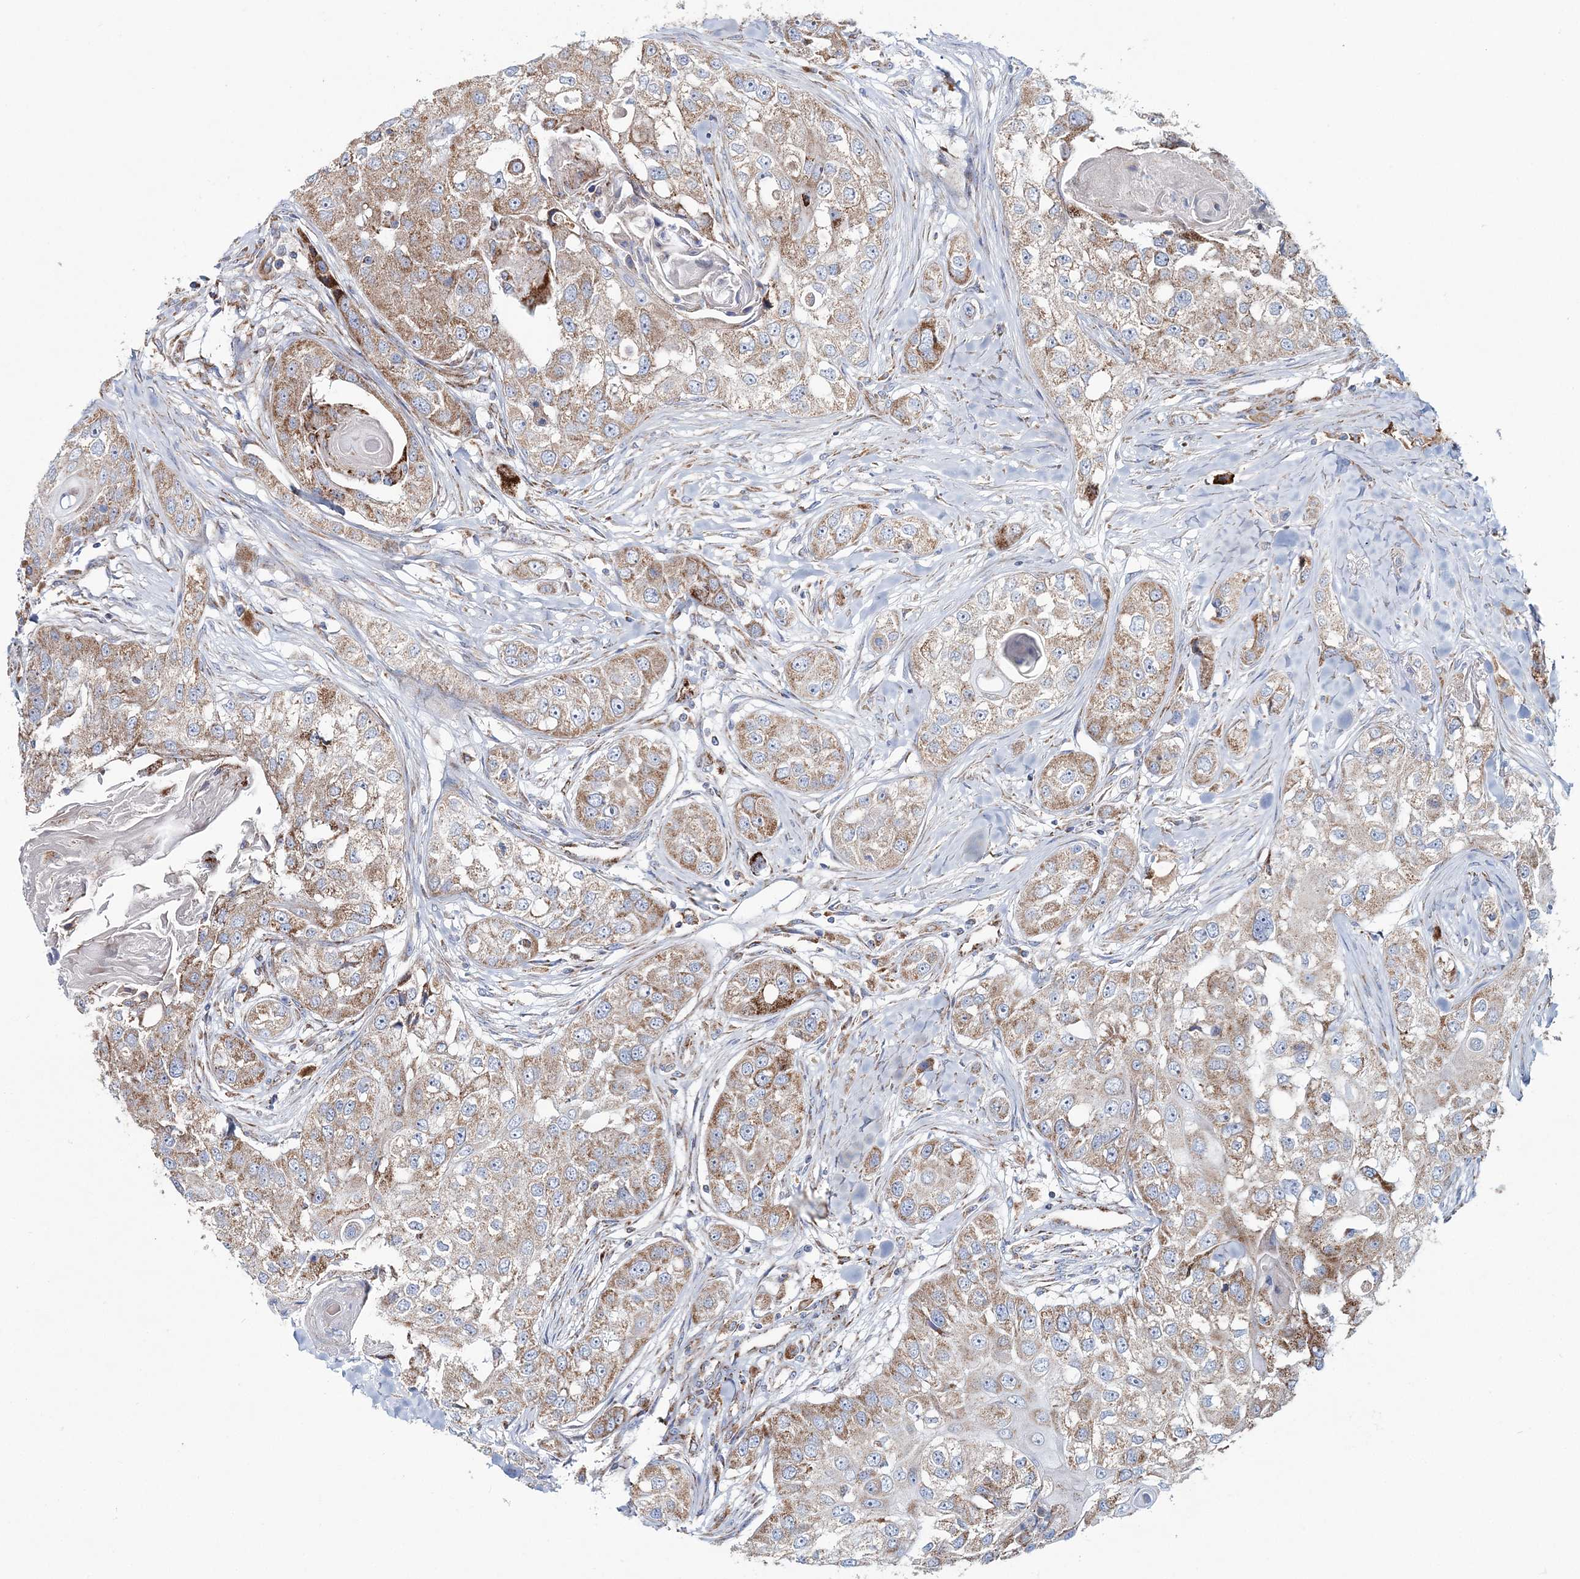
{"staining": {"intensity": "moderate", "quantity": ">75%", "location": "cytoplasmic/membranous"}, "tissue": "head and neck cancer", "cell_type": "Tumor cells", "image_type": "cancer", "snomed": [{"axis": "morphology", "description": "Normal tissue, NOS"}, {"axis": "morphology", "description": "Squamous cell carcinoma, NOS"}, {"axis": "topography", "description": "Skeletal muscle"}, {"axis": "topography", "description": "Head-Neck"}], "caption": "IHC image of neoplastic tissue: human squamous cell carcinoma (head and neck) stained using immunohistochemistry displays medium levels of moderate protein expression localized specifically in the cytoplasmic/membranous of tumor cells, appearing as a cytoplasmic/membranous brown color.", "gene": "ARHGAP6", "patient": {"sex": "male", "age": 51}}